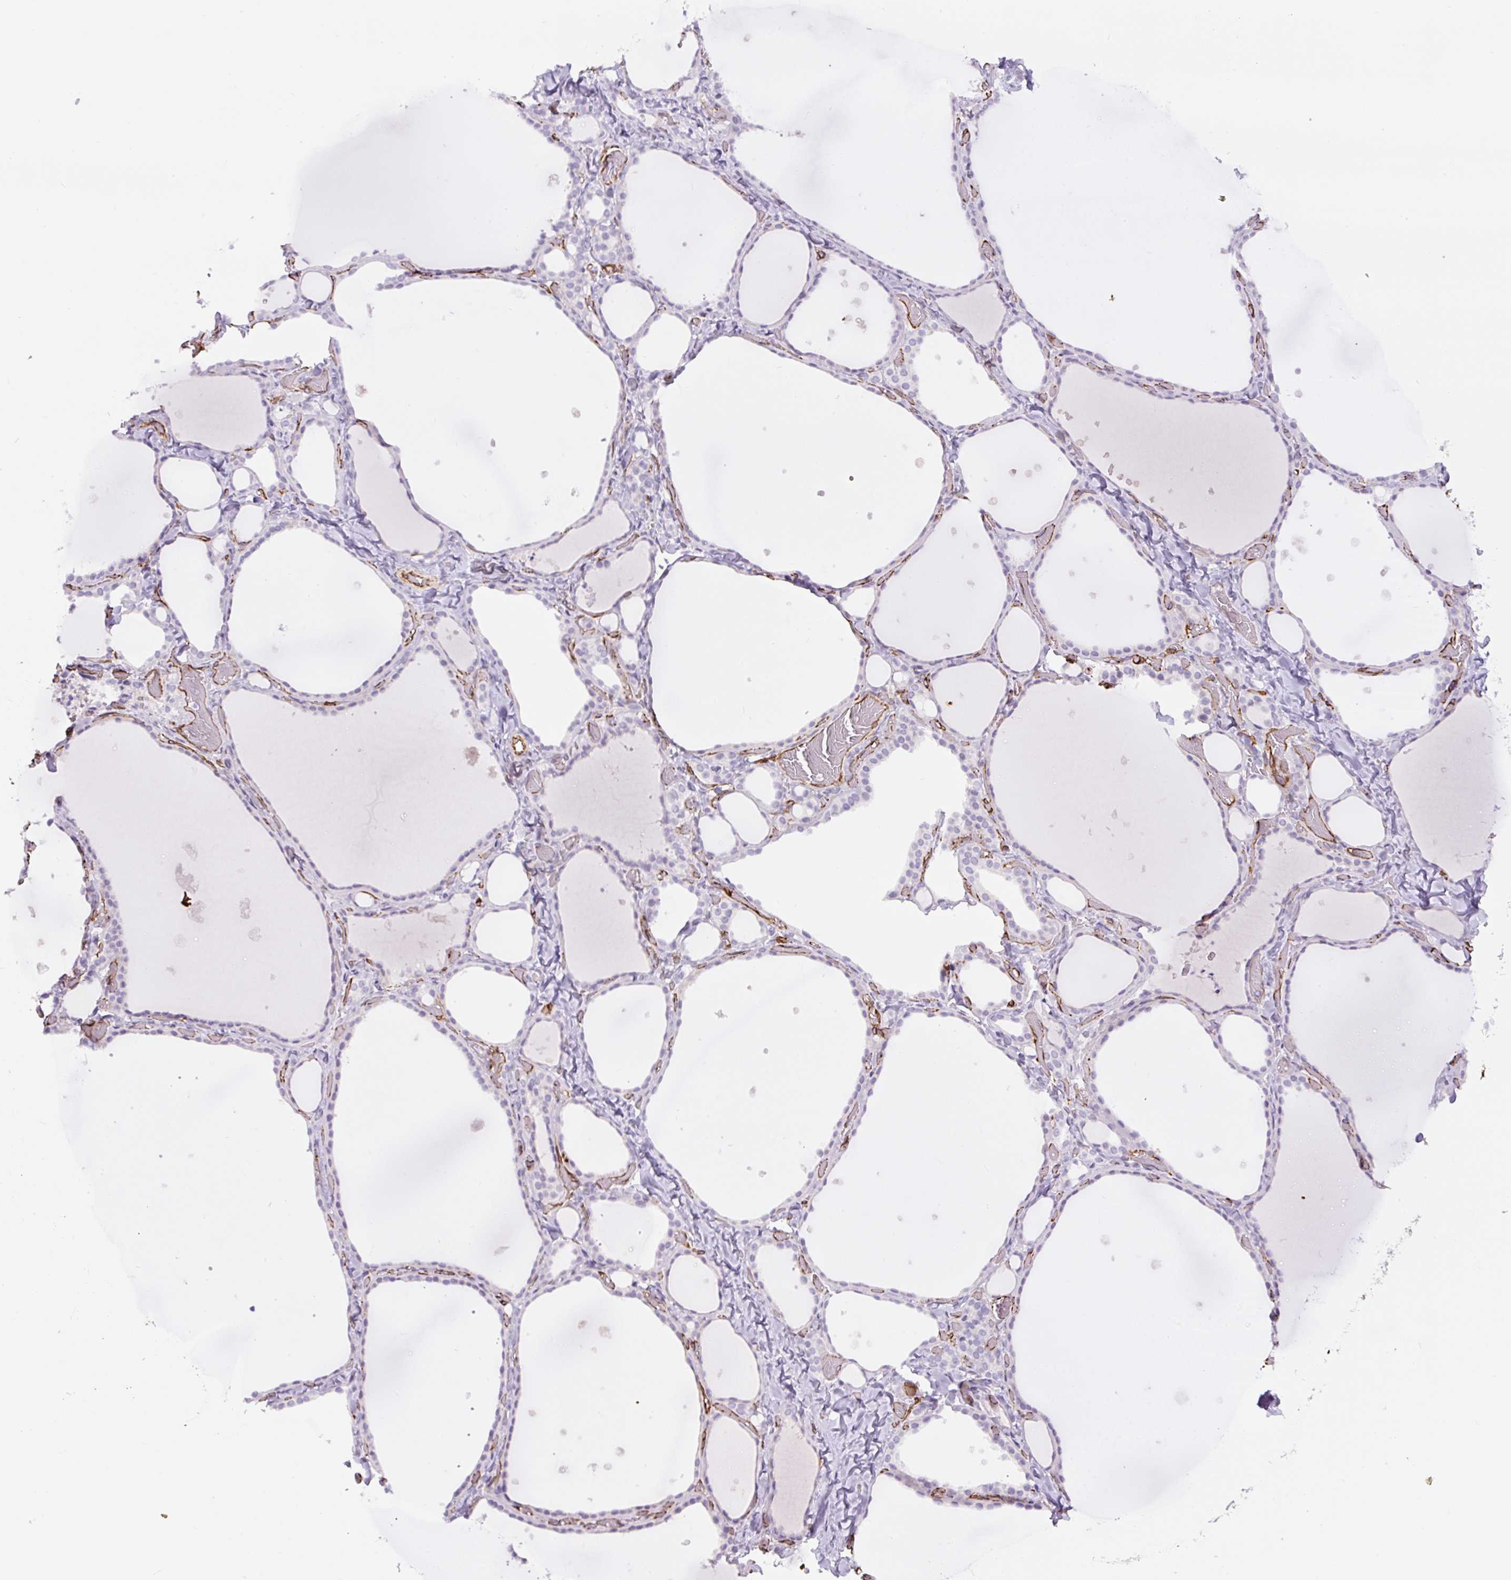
{"staining": {"intensity": "negative", "quantity": "none", "location": "none"}, "tissue": "thyroid gland", "cell_type": "Glandular cells", "image_type": "normal", "snomed": [{"axis": "morphology", "description": "Normal tissue, NOS"}, {"axis": "topography", "description": "Thyroid gland"}], "caption": "The photomicrograph reveals no staining of glandular cells in benign thyroid gland. (DAB IHC with hematoxylin counter stain).", "gene": "NES", "patient": {"sex": "female", "age": 36}}